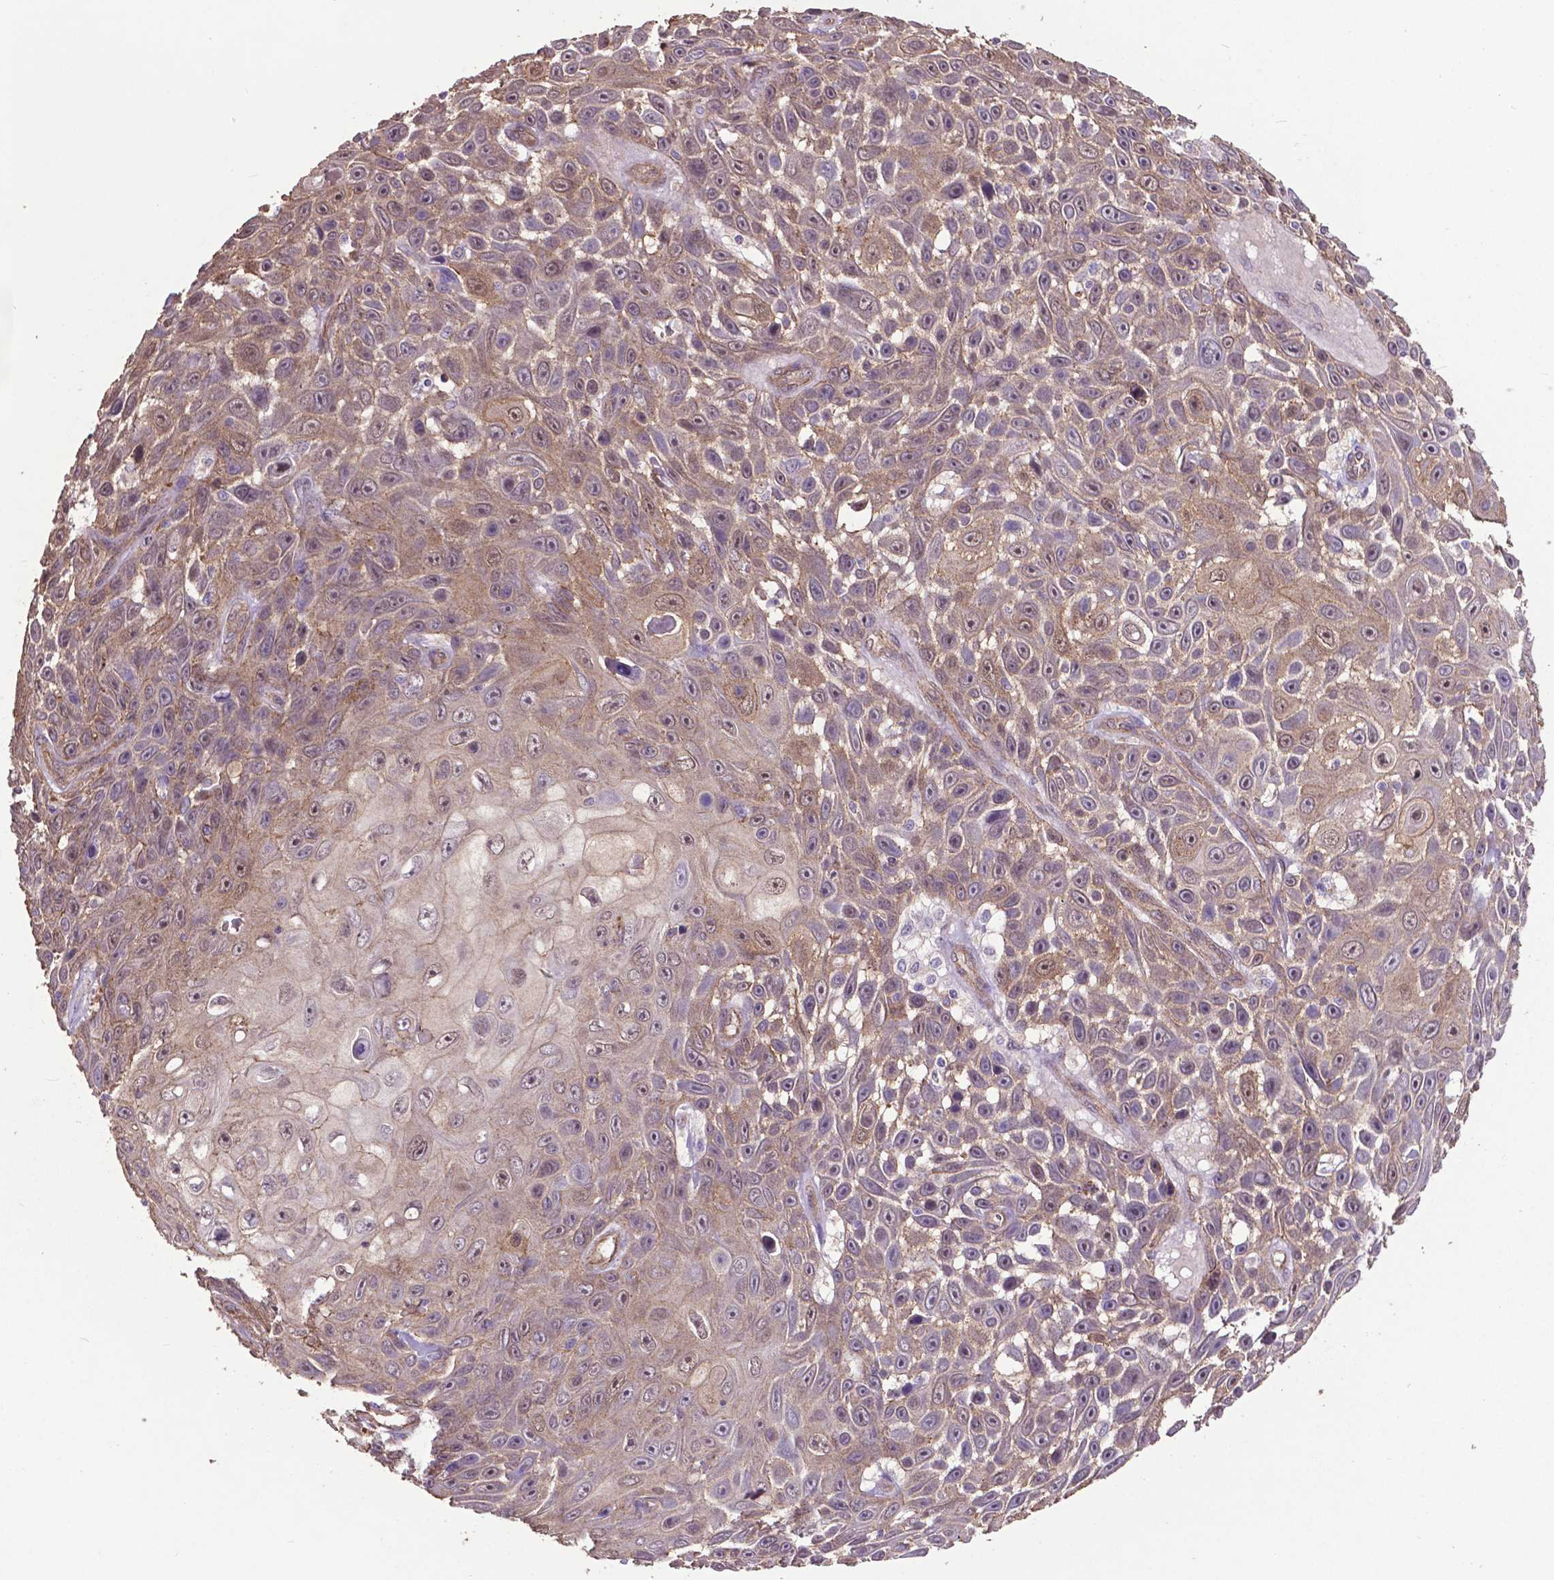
{"staining": {"intensity": "weak", "quantity": "25%-75%", "location": "cytoplasmic/membranous,nuclear"}, "tissue": "skin cancer", "cell_type": "Tumor cells", "image_type": "cancer", "snomed": [{"axis": "morphology", "description": "Squamous cell carcinoma, NOS"}, {"axis": "topography", "description": "Skin"}], "caption": "This is a histology image of immunohistochemistry (IHC) staining of squamous cell carcinoma (skin), which shows weak staining in the cytoplasmic/membranous and nuclear of tumor cells.", "gene": "PDLIM1", "patient": {"sex": "male", "age": 82}}